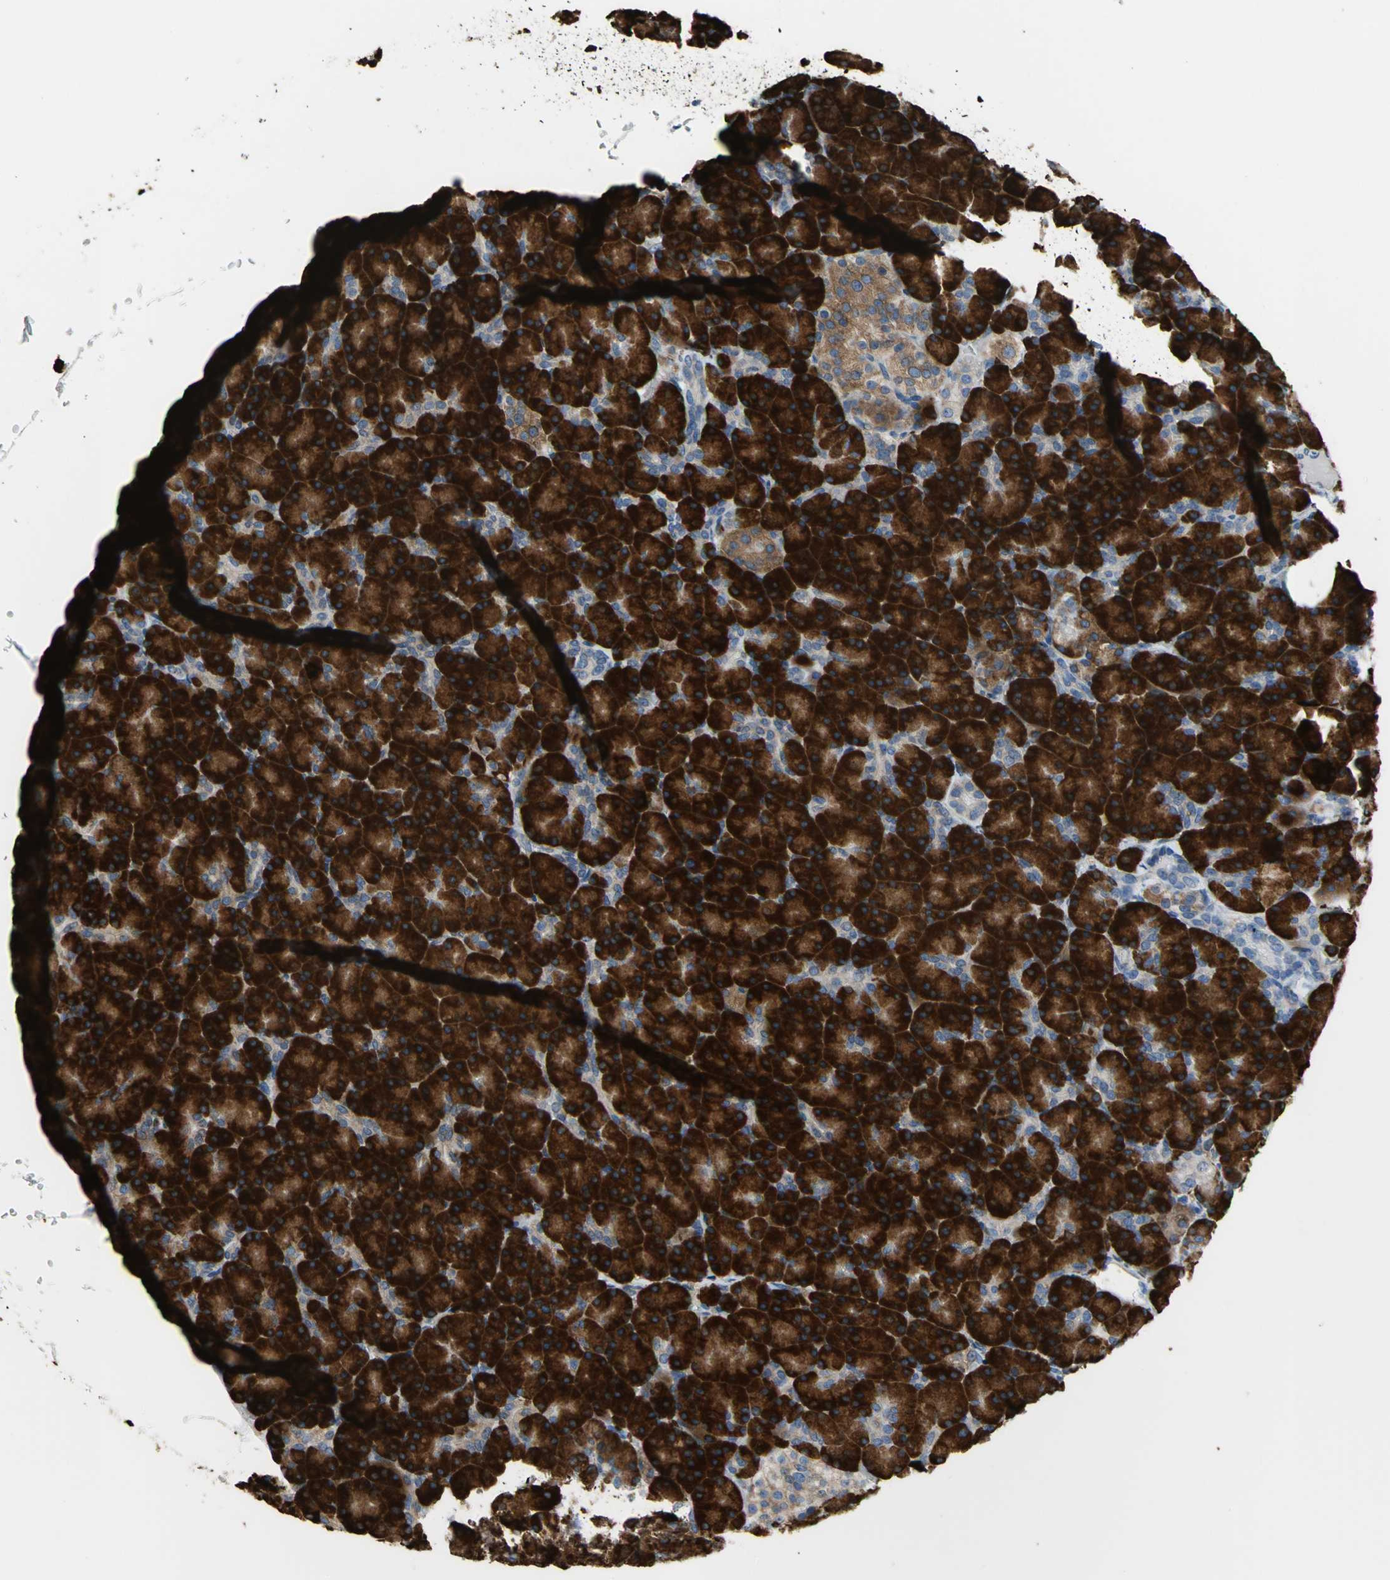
{"staining": {"intensity": "strong", "quantity": ">75%", "location": "cytoplasmic/membranous"}, "tissue": "pancreas", "cell_type": "Exocrine glandular cells", "image_type": "normal", "snomed": [{"axis": "morphology", "description": "Normal tissue, NOS"}, {"axis": "topography", "description": "Pancreas"}], "caption": "DAB (3,3'-diaminobenzidine) immunohistochemical staining of benign pancreas exhibits strong cytoplasmic/membranous protein staining in about >75% of exocrine glandular cells.", "gene": "SDF2L1", "patient": {"sex": "female", "age": 43}}